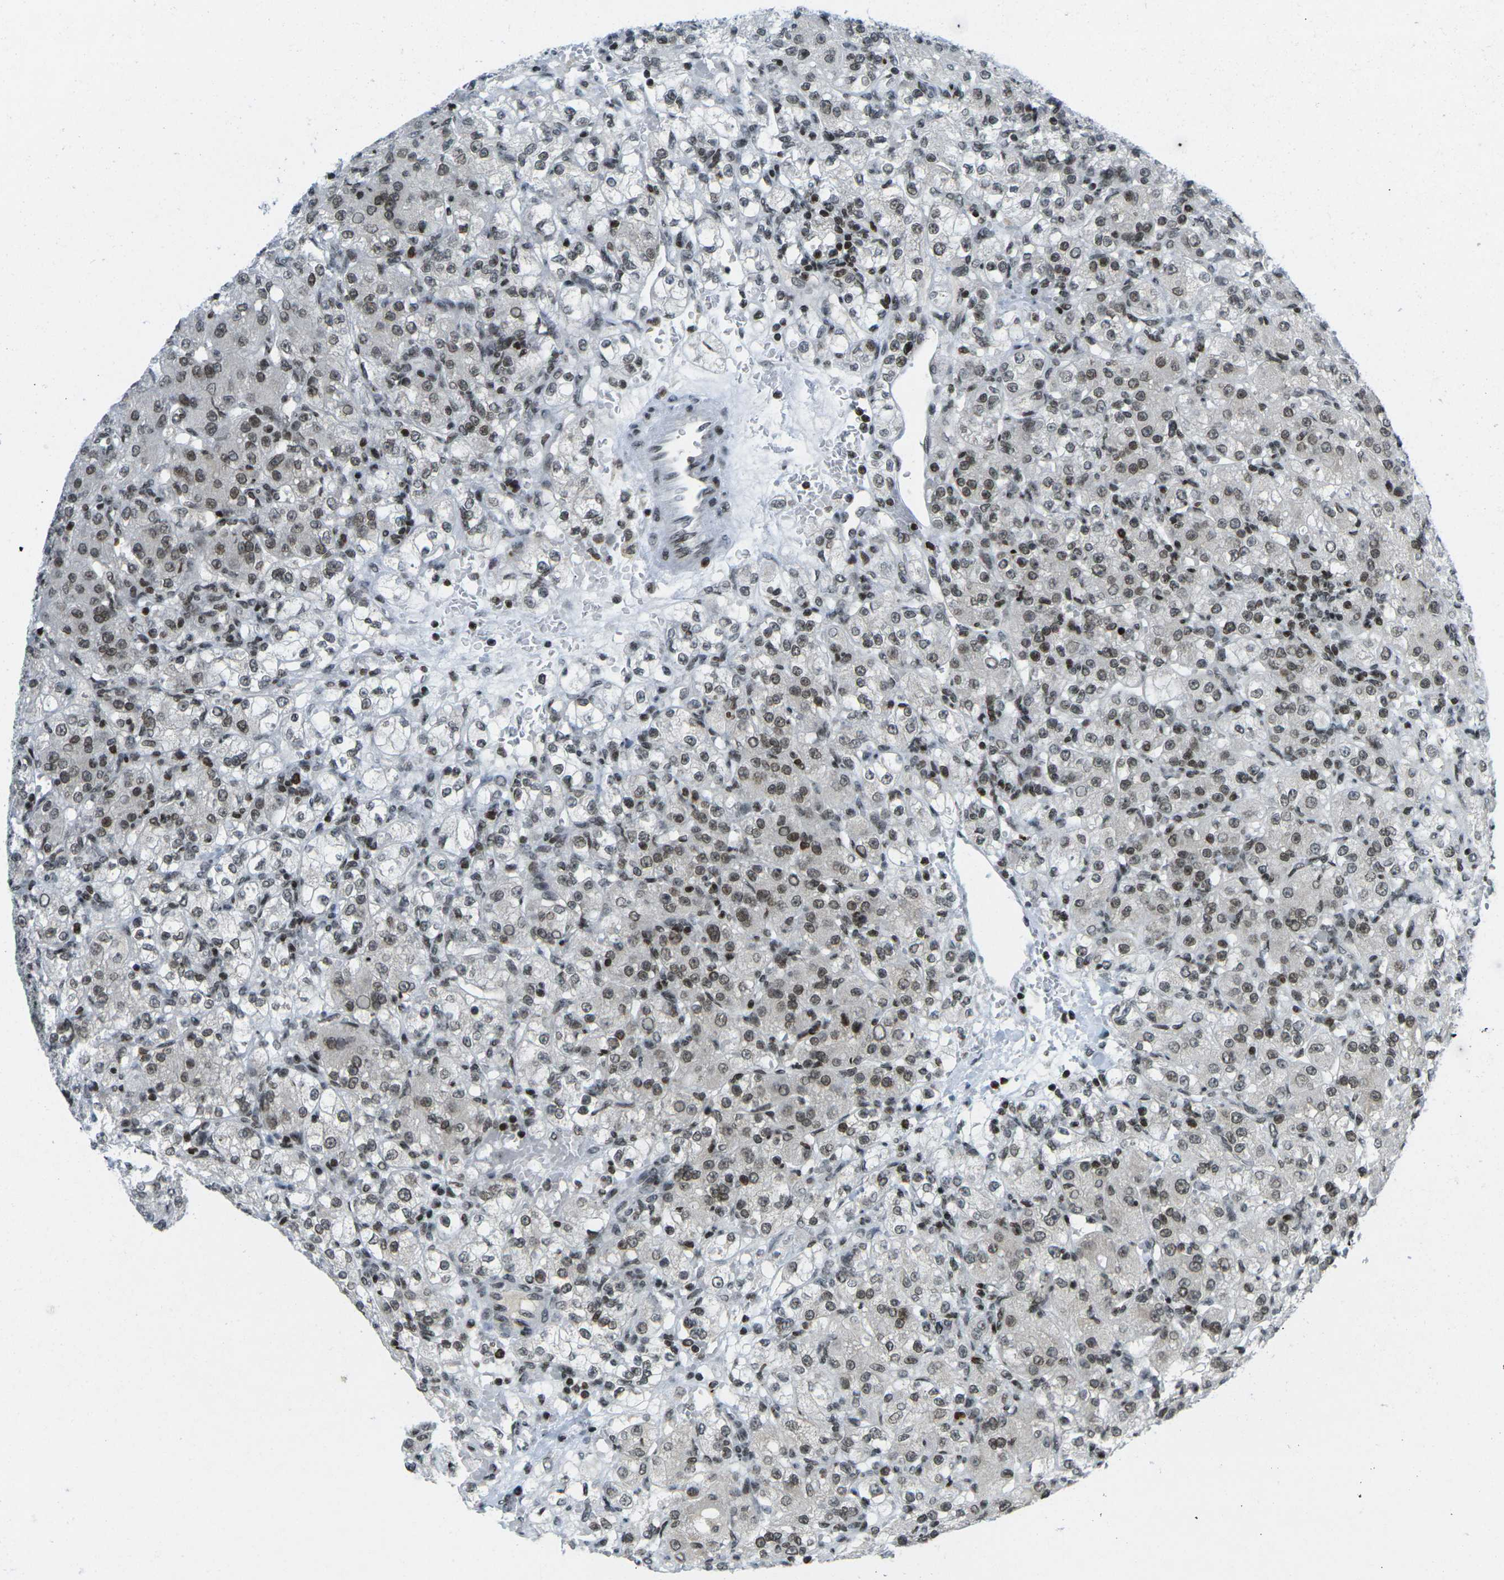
{"staining": {"intensity": "moderate", "quantity": ">75%", "location": "nuclear"}, "tissue": "renal cancer", "cell_type": "Tumor cells", "image_type": "cancer", "snomed": [{"axis": "morphology", "description": "Normal tissue, NOS"}, {"axis": "morphology", "description": "Adenocarcinoma, NOS"}, {"axis": "topography", "description": "Kidney"}], "caption": "Protein expression analysis of human renal cancer (adenocarcinoma) reveals moderate nuclear positivity in about >75% of tumor cells.", "gene": "EME1", "patient": {"sex": "male", "age": 61}}